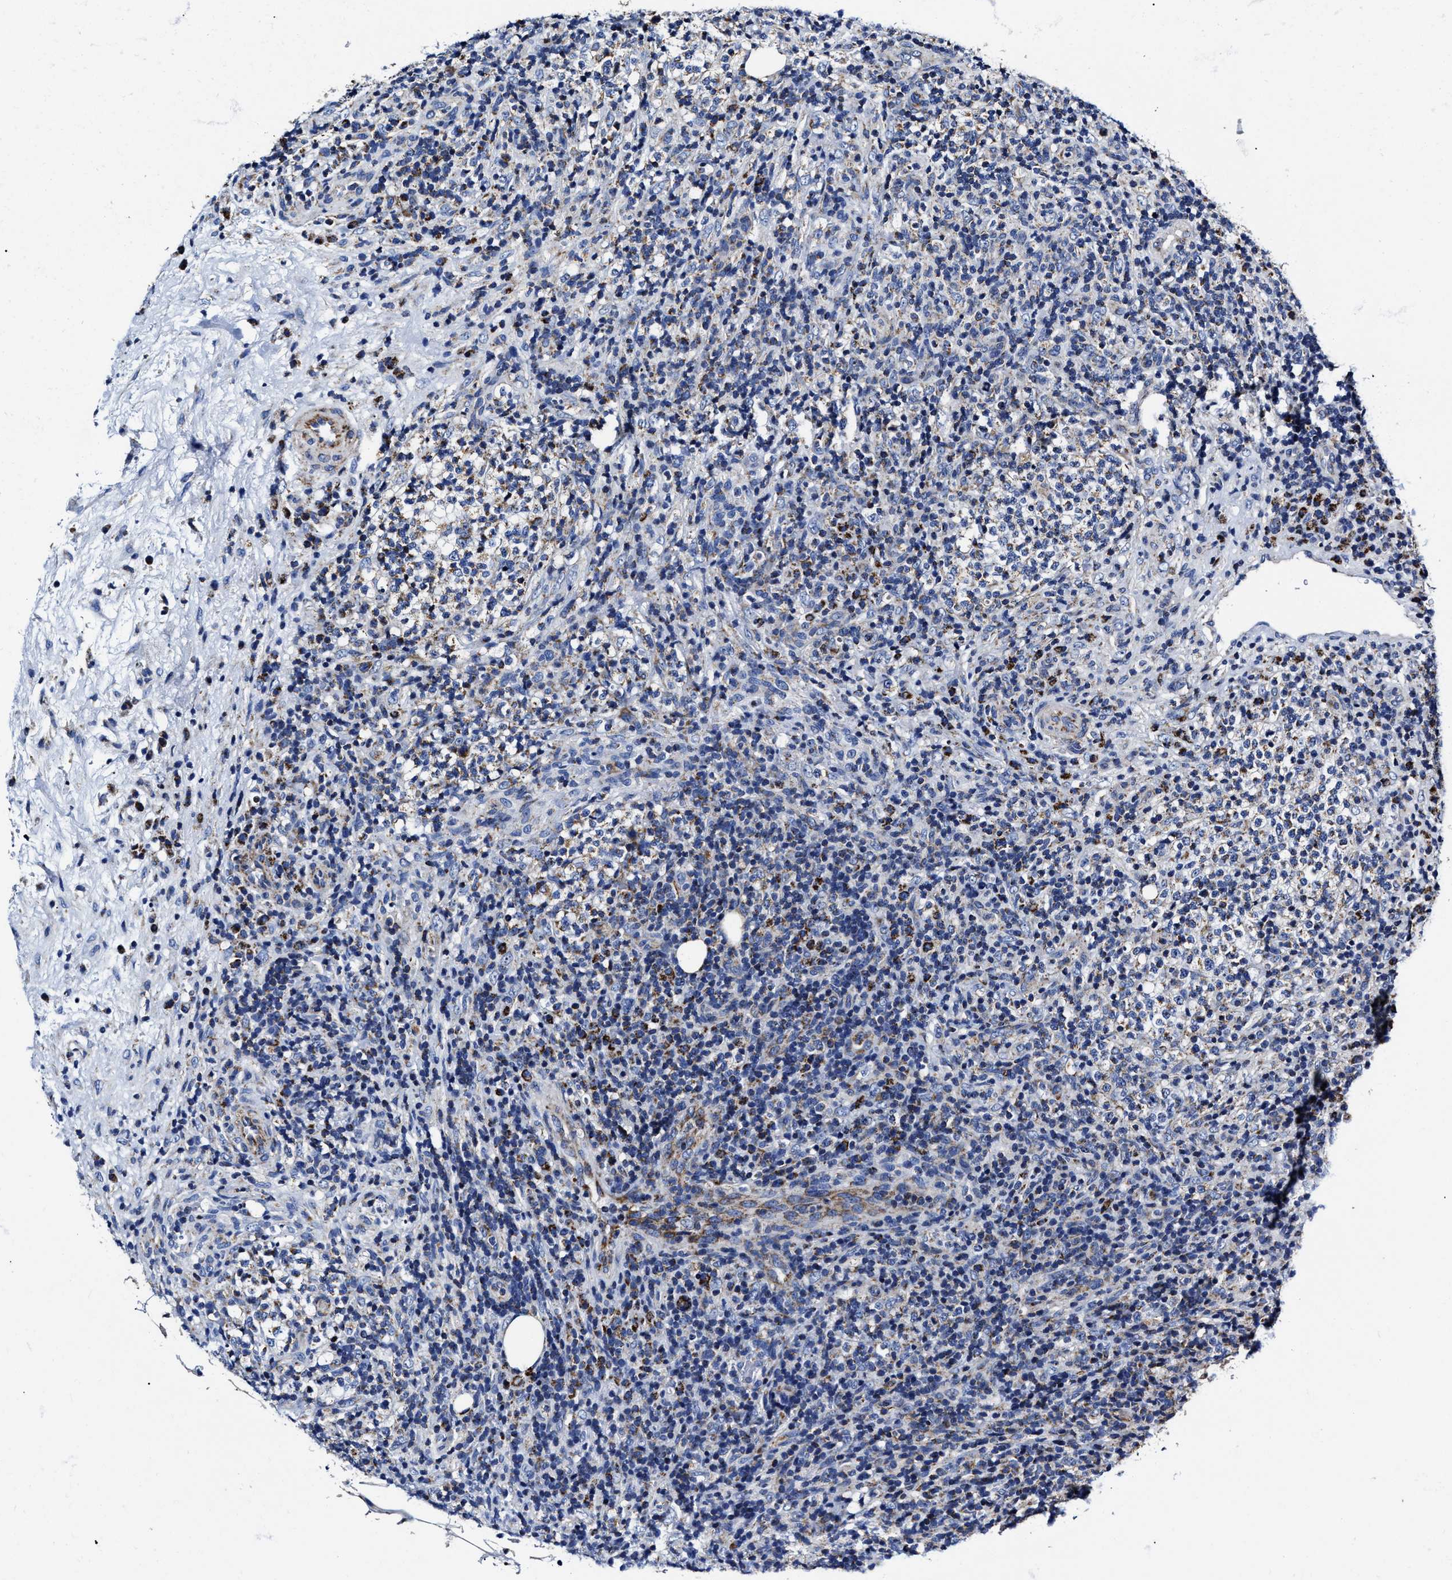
{"staining": {"intensity": "strong", "quantity": "<25%", "location": "cytoplasmic/membranous"}, "tissue": "lymphoma", "cell_type": "Tumor cells", "image_type": "cancer", "snomed": [{"axis": "morphology", "description": "Malignant lymphoma, non-Hodgkin's type, High grade"}, {"axis": "topography", "description": "Lymph node"}], "caption": "Immunohistochemical staining of human malignant lymphoma, non-Hodgkin's type (high-grade) reveals medium levels of strong cytoplasmic/membranous staining in approximately <25% of tumor cells. (DAB IHC, brown staining for protein, blue staining for nuclei).", "gene": "HINT2", "patient": {"sex": "female", "age": 76}}